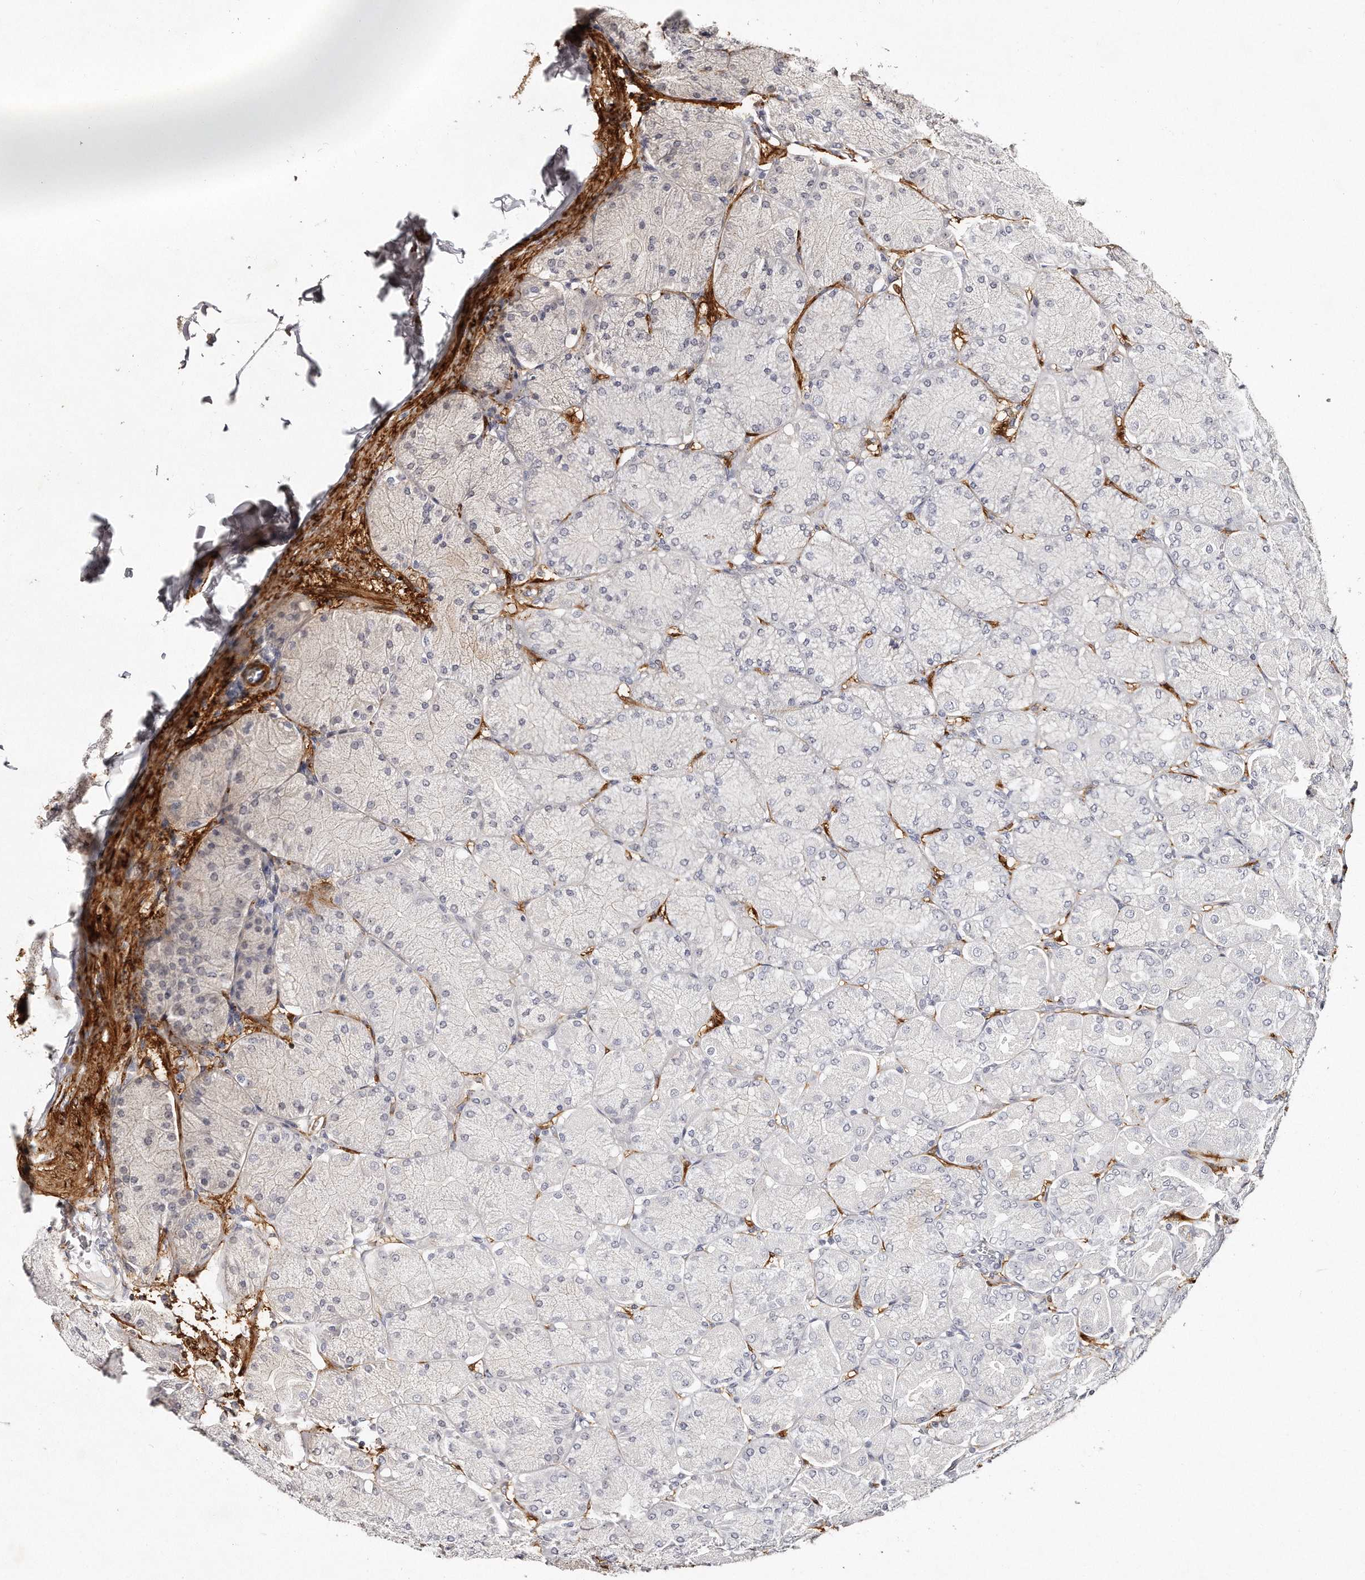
{"staining": {"intensity": "negative", "quantity": "none", "location": "none"}, "tissue": "stomach", "cell_type": "Glandular cells", "image_type": "normal", "snomed": [{"axis": "morphology", "description": "Normal tissue, NOS"}, {"axis": "topography", "description": "Stomach, upper"}], "caption": "Photomicrograph shows no significant protein staining in glandular cells of benign stomach. (Brightfield microscopy of DAB immunohistochemistry at high magnification).", "gene": "LMOD1", "patient": {"sex": "female", "age": 56}}